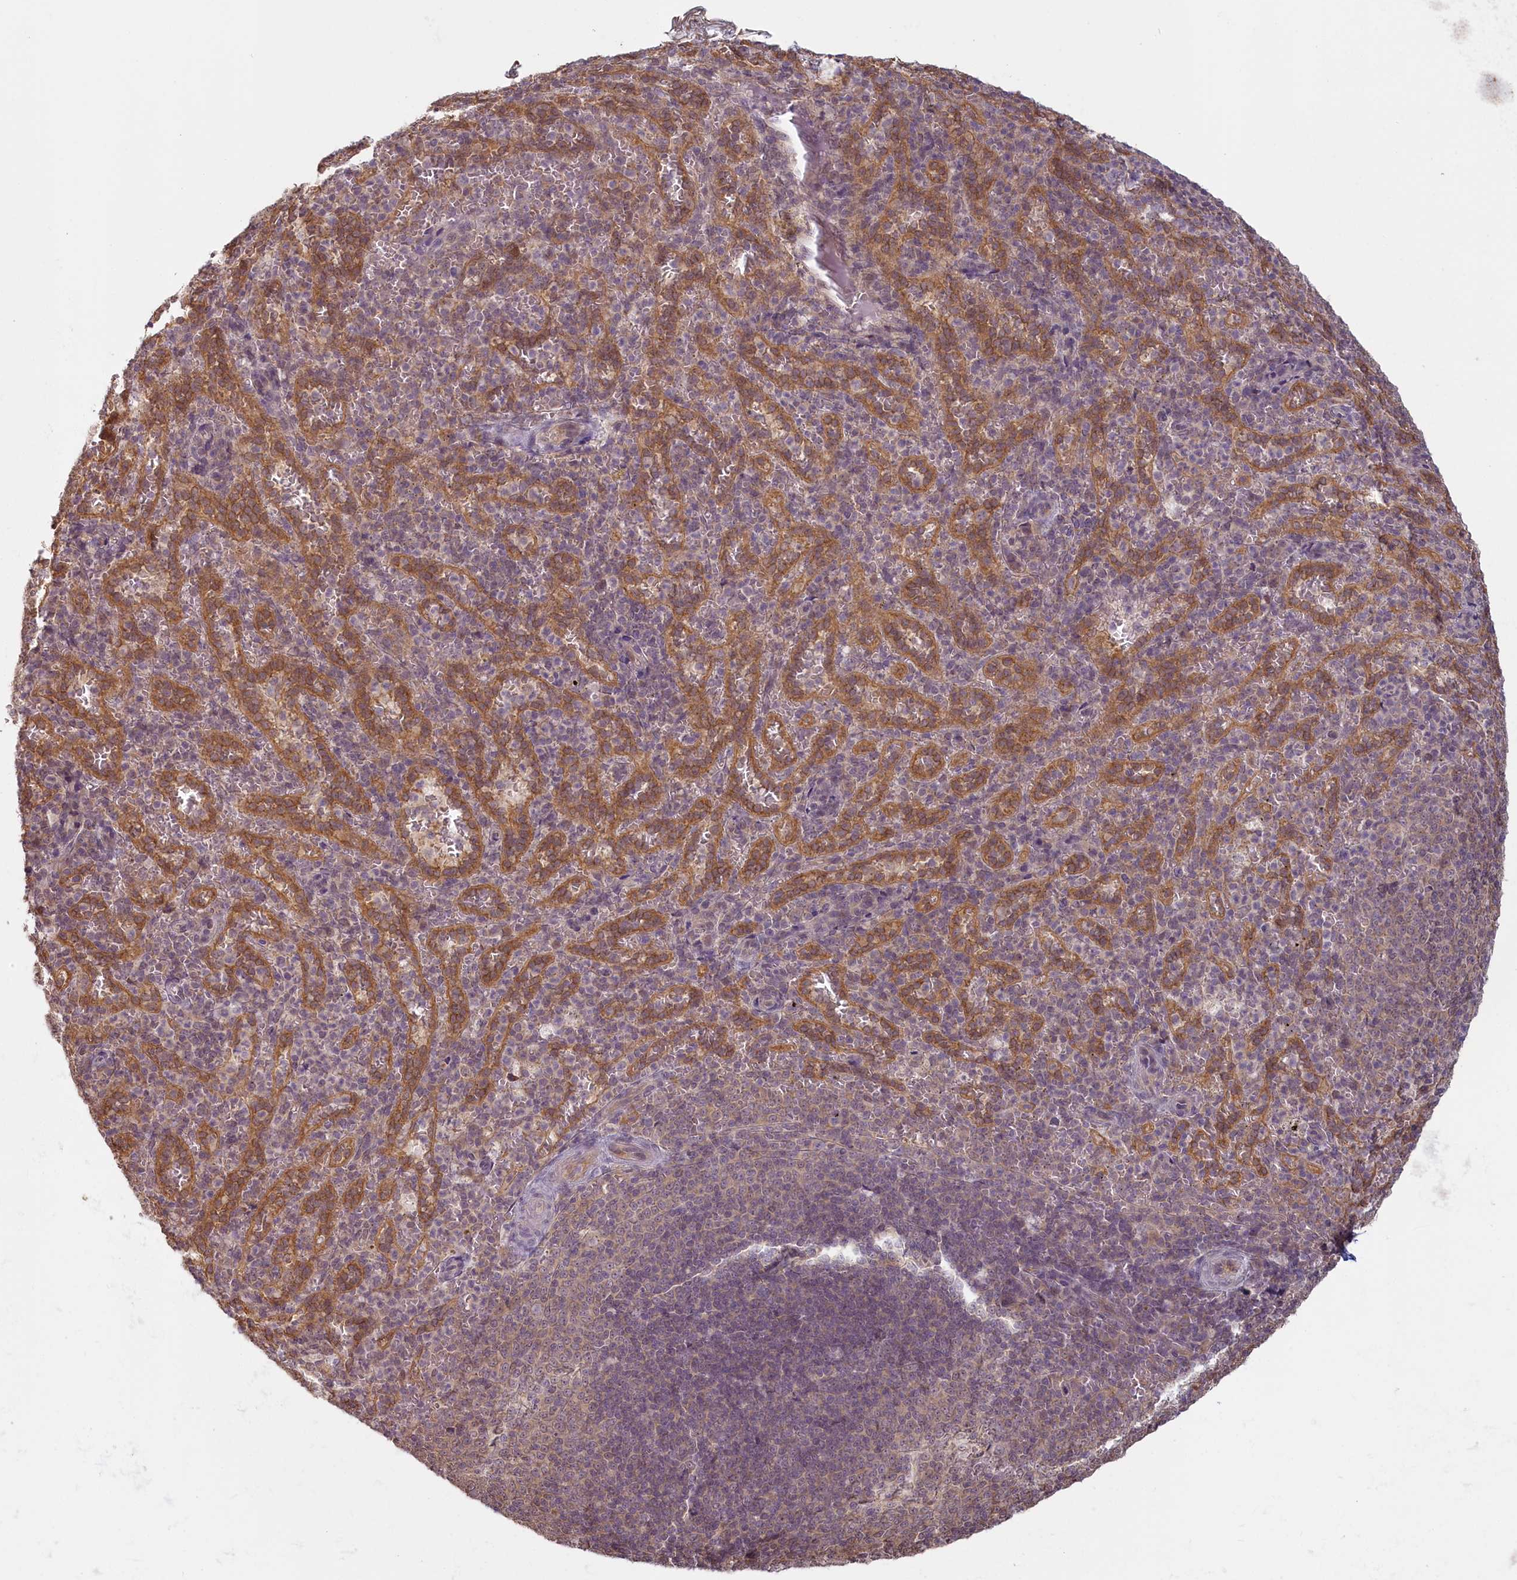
{"staining": {"intensity": "weak", "quantity": "25%-75%", "location": "cytoplasmic/membranous"}, "tissue": "spleen", "cell_type": "Cells in red pulp", "image_type": "normal", "snomed": [{"axis": "morphology", "description": "Normal tissue, NOS"}, {"axis": "topography", "description": "Spleen"}], "caption": "IHC of unremarkable spleen exhibits low levels of weak cytoplasmic/membranous expression in approximately 25%-75% of cells in red pulp.", "gene": "C19orf44", "patient": {"sex": "female", "age": 21}}